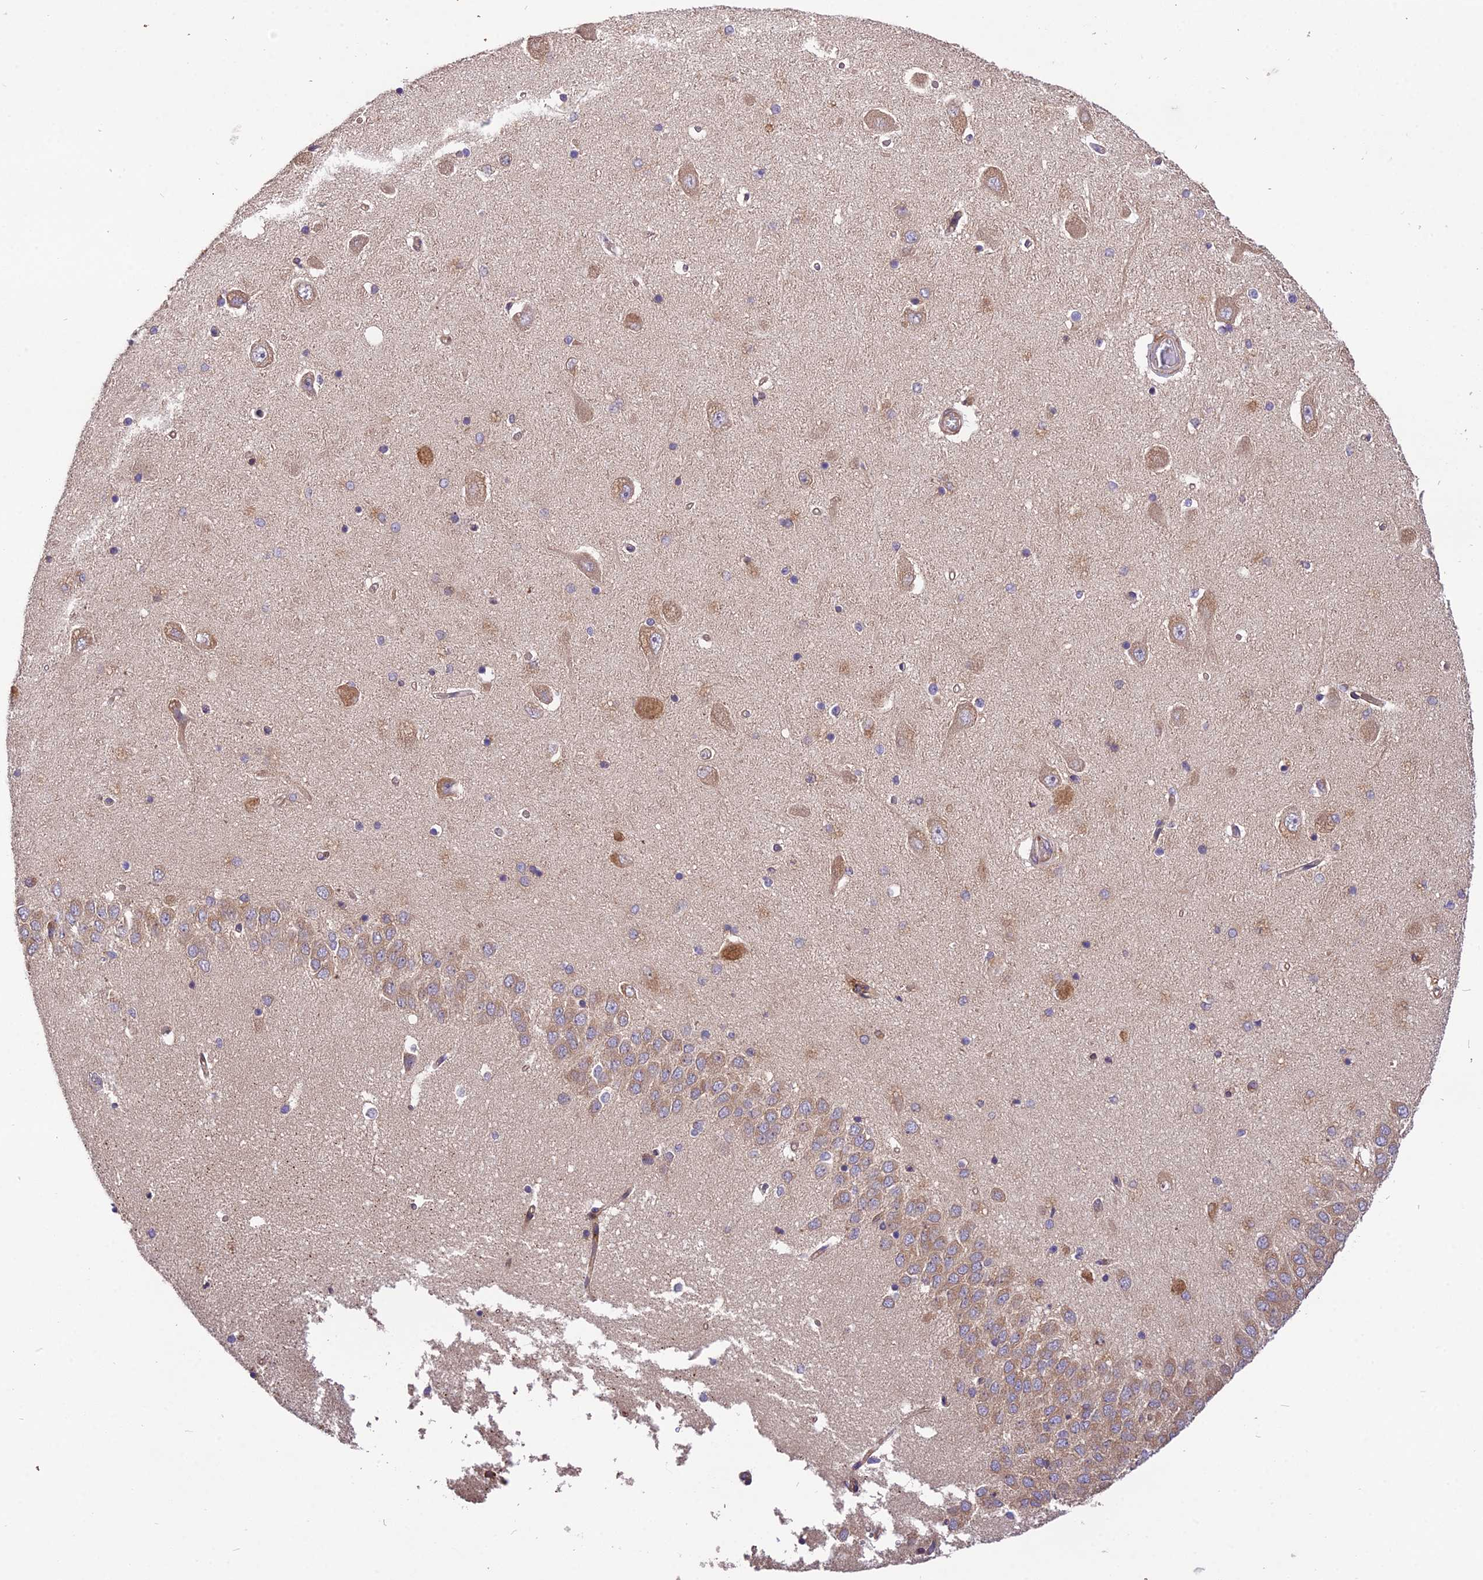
{"staining": {"intensity": "moderate", "quantity": "<25%", "location": "cytoplasmic/membranous"}, "tissue": "hippocampus", "cell_type": "Glial cells", "image_type": "normal", "snomed": [{"axis": "morphology", "description": "Normal tissue, NOS"}, {"axis": "topography", "description": "Hippocampus"}], "caption": "An IHC photomicrograph of benign tissue is shown. Protein staining in brown shows moderate cytoplasmic/membranous positivity in hippocampus within glial cells.", "gene": "ROCK1", "patient": {"sex": "male", "age": 45}}